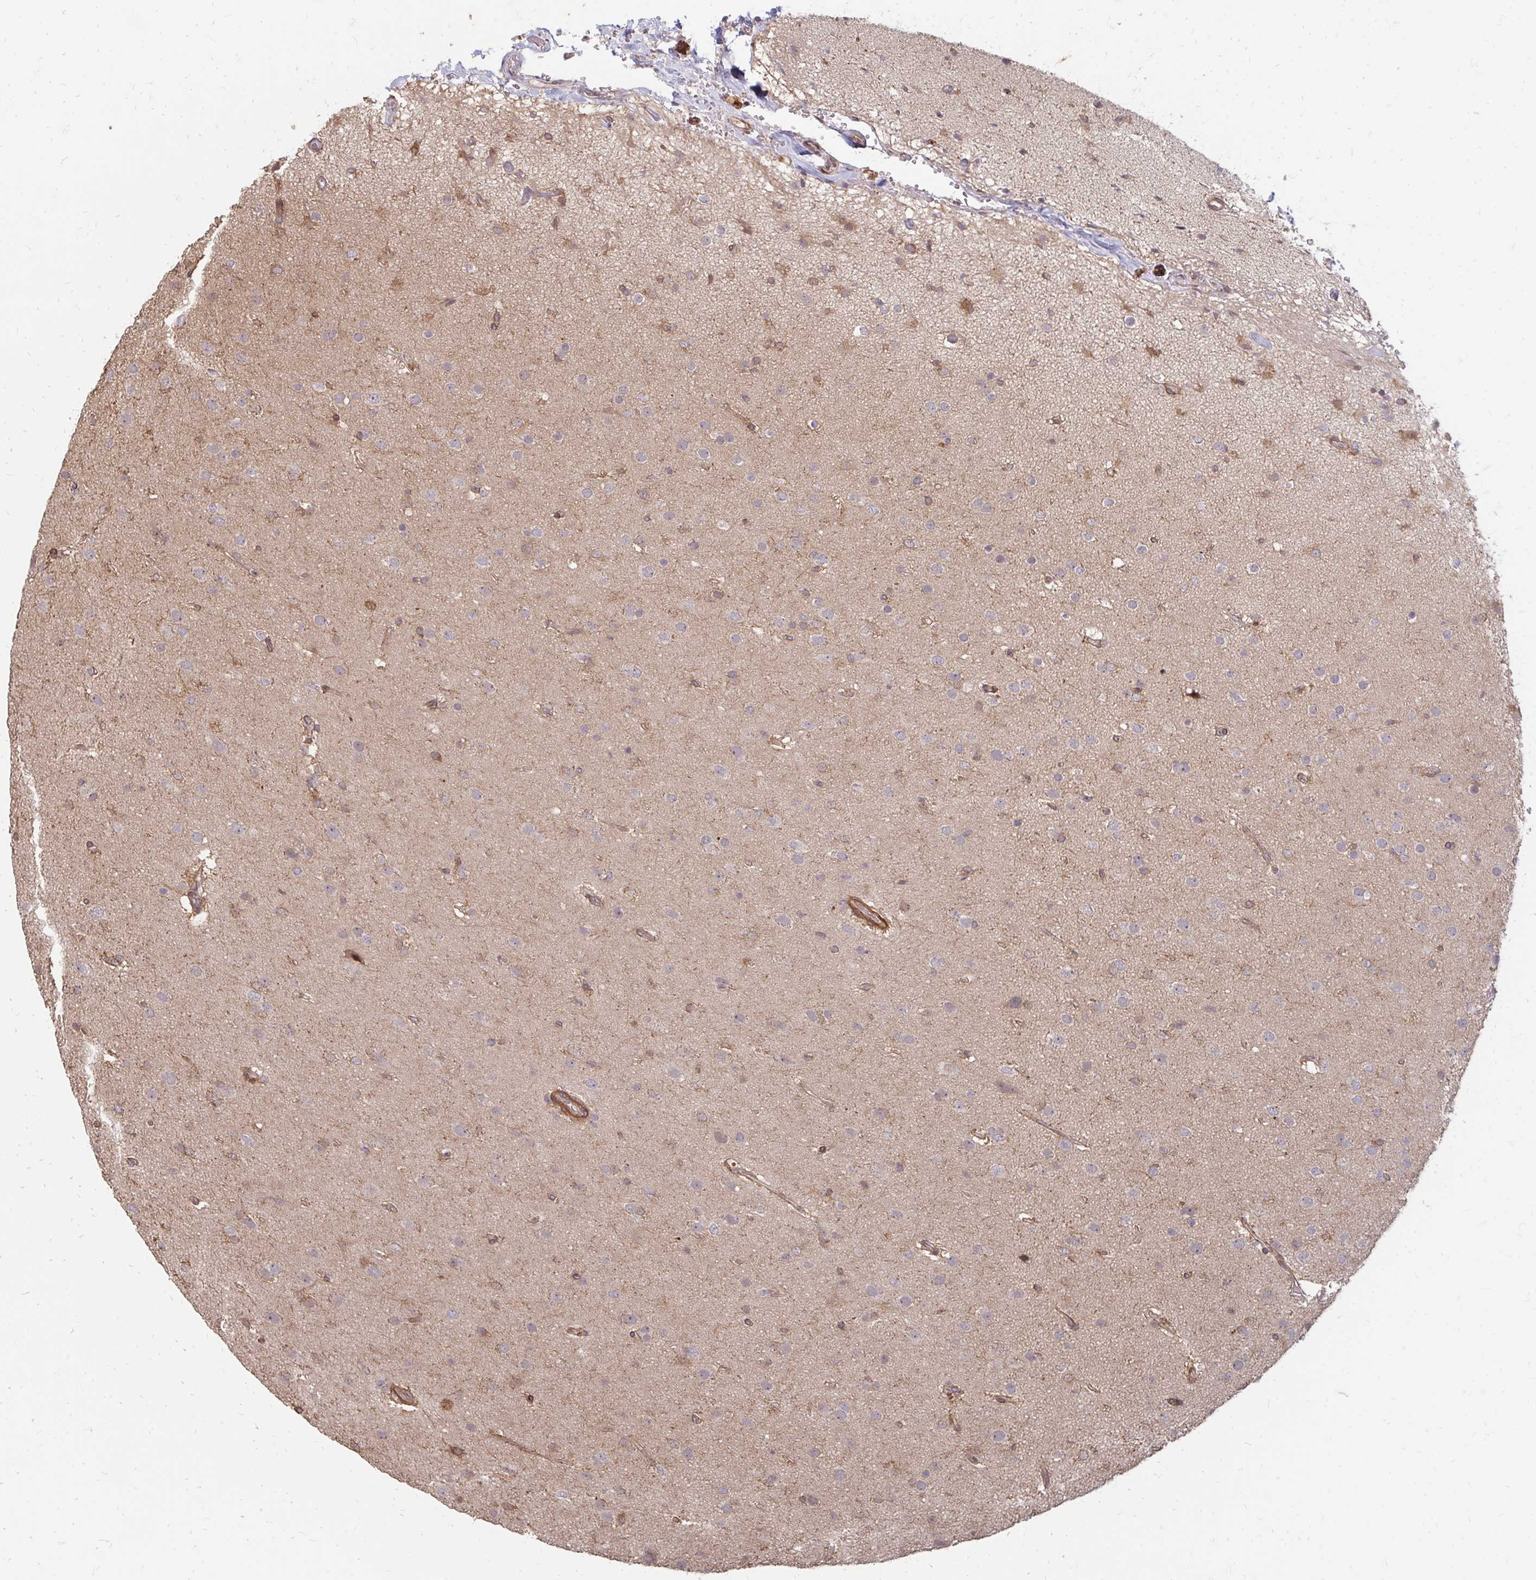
{"staining": {"intensity": "negative", "quantity": "none", "location": "none"}, "tissue": "glioma", "cell_type": "Tumor cells", "image_type": "cancer", "snomed": [{"axis": "morphology", "description": "Glioma, malignant, Low grade"}, {"axis": "topography", "description": "Brain"}], "caption": "Tumor cells show no significant expression in low-grade glioma (malignant). The staining is performed using DAB brown chromogen with nuclei counter-stained in using hematoxylin.", "gene": "ZNF285", "patient": {"sex": "male", "age": 65}}